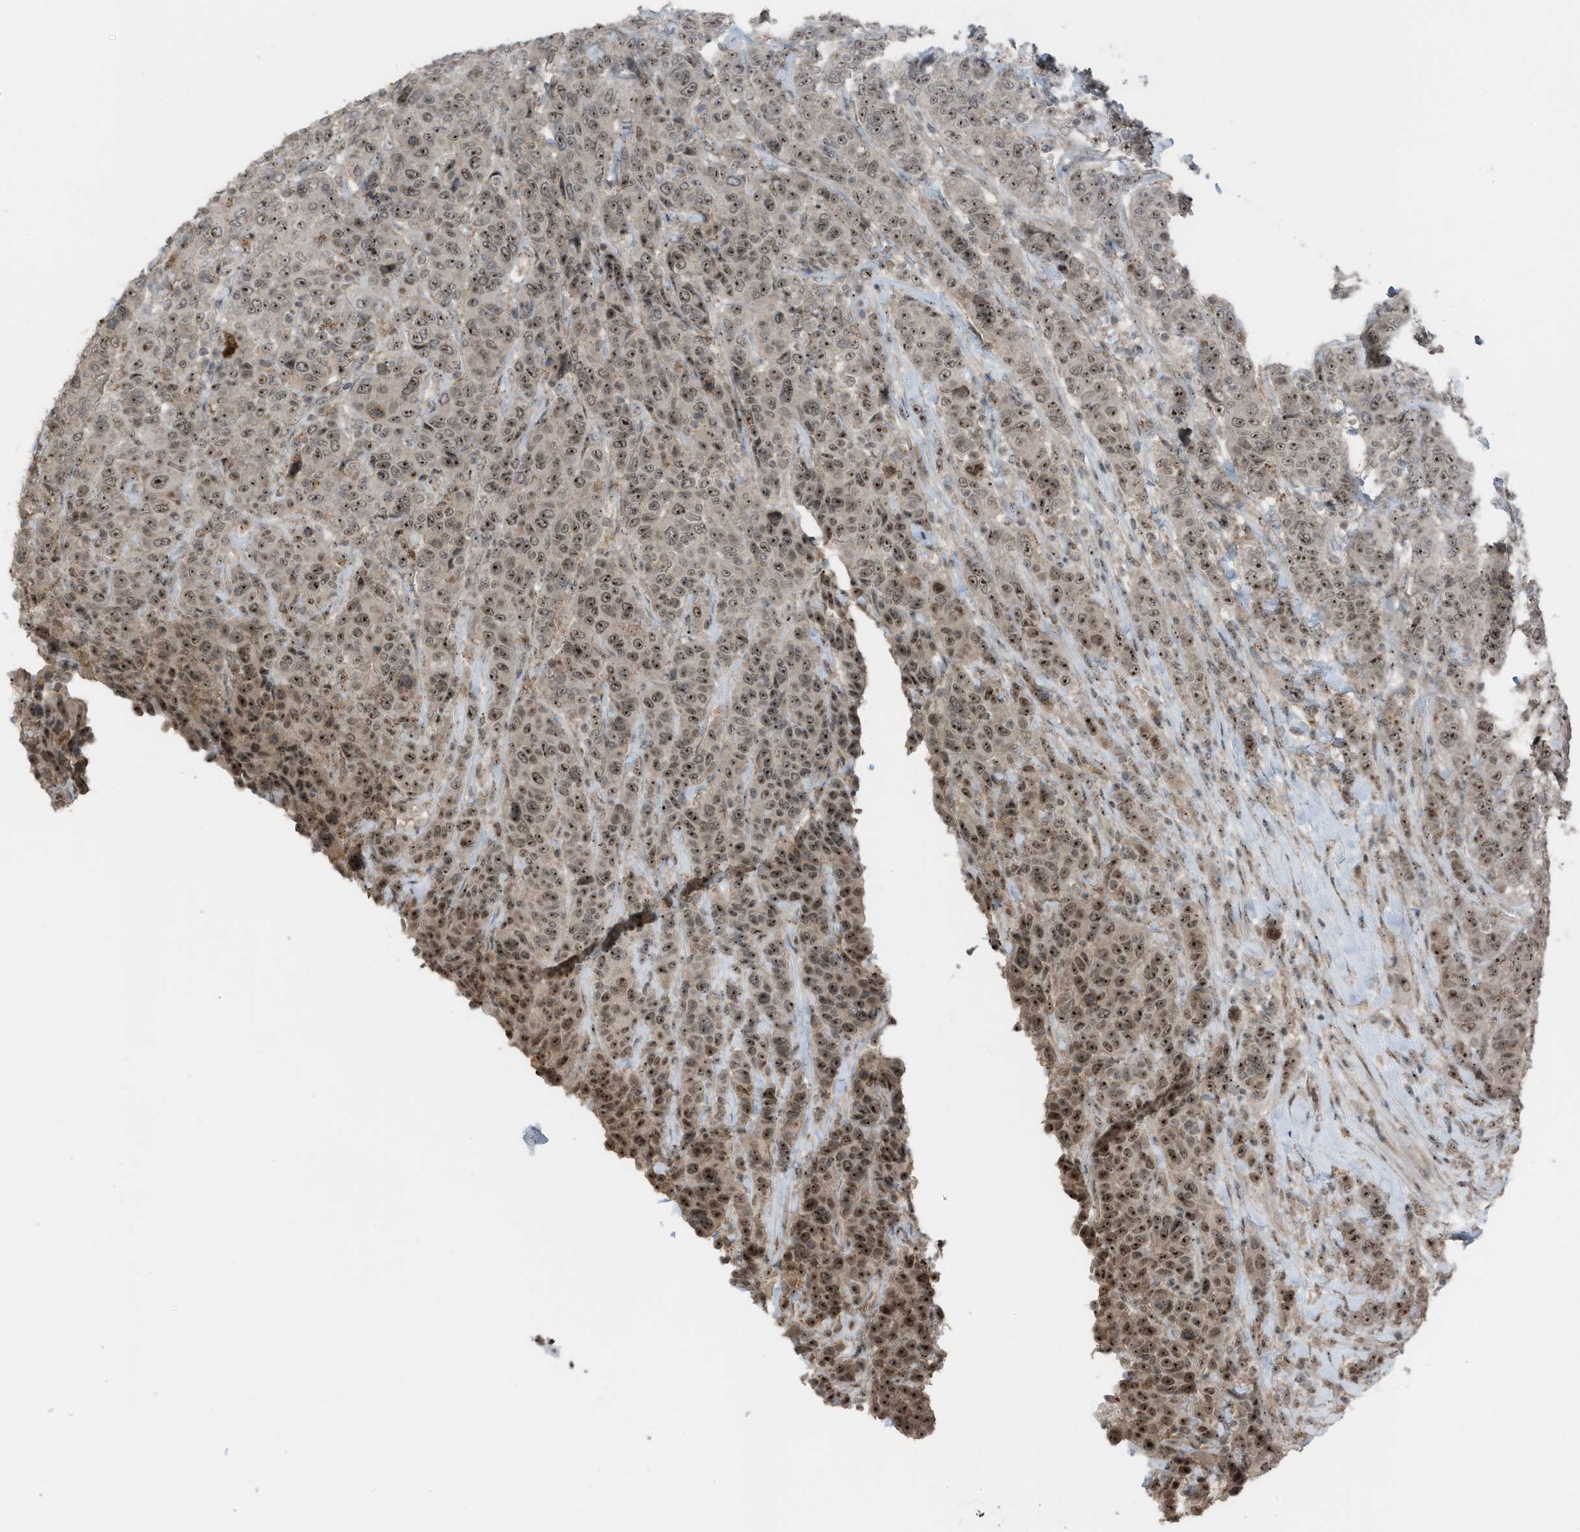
{"staining": {"intensity": "moderate", "quantity": ">75%", "location": "cytoplasmic/membranous,nuclear"}, "tissue": "breast cancer", "cell_type": "Tumor cells", "image_type": "cancer", "snomed": [{"axis": "morphology", "description": "Duct carcinoma"}, {"axis": "topography", "description": "Breast"}], "caption": "Moderate cytoplasmic/membranous and nuclear positivity is seen in approximately >75% of tumor cells in invasive ductal carcinoma (breast).", "gene": "UTP3", "patient": {"sex": "female", "age": 37}}